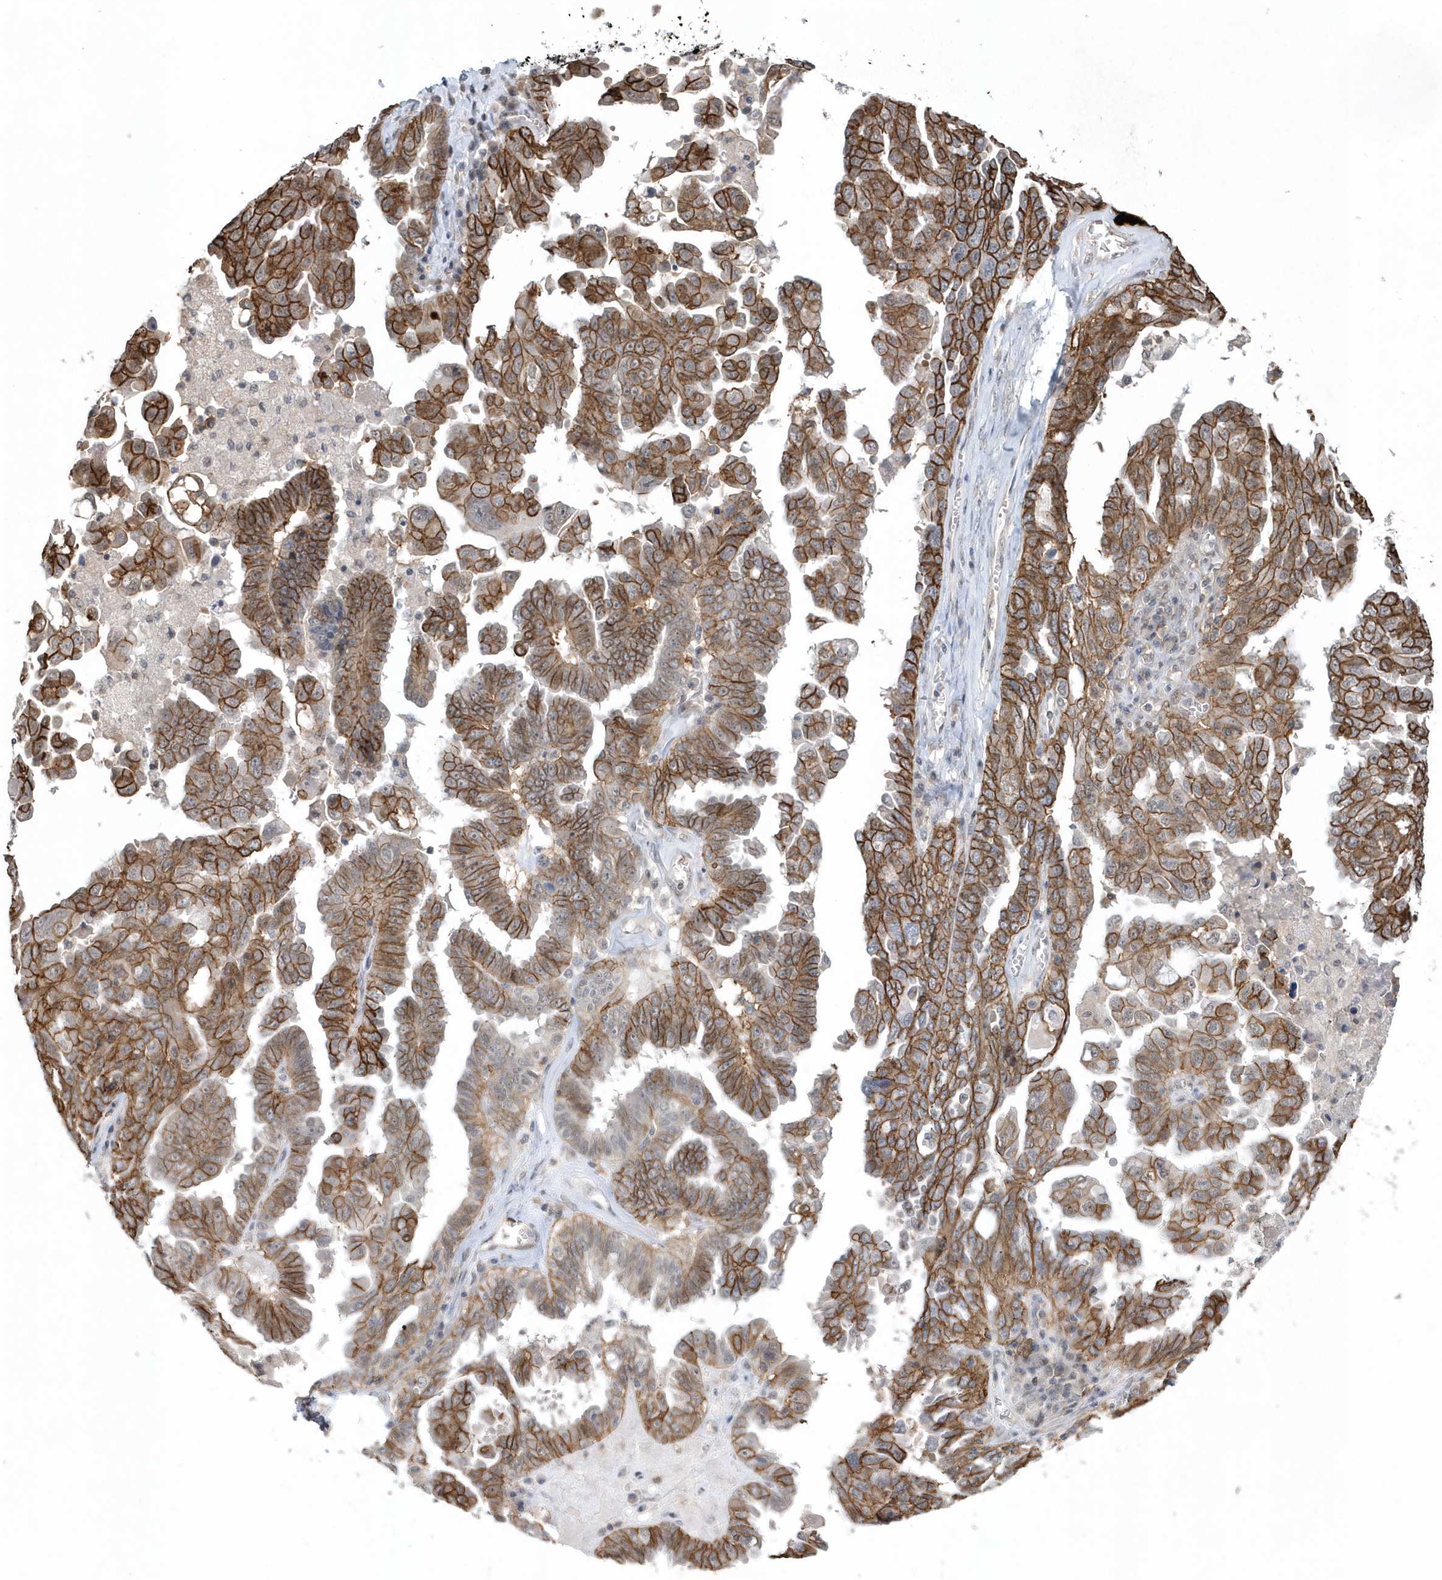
{"staining": {"intensity": "strong", "quantity": ">75%", "location": "cytoplasmic/membranous"}, "tissue": "ovarian cancer", "cell_type": "Tumor cells", "image_type": "cancer", "snomed": [{"axis": "morphology", "description": "Carcinoma, endometroid"}, {"axis": "topography", "description": "Ovary"}], "caption": "The micrograph reveals staining of ovarian endometroid carcinoma, revealing strong cytoplasmic/membranous protein staining (brown color) within tumor cells.", "gene": "CRIP3", "patient": {"sex": "female", "age": 62}}